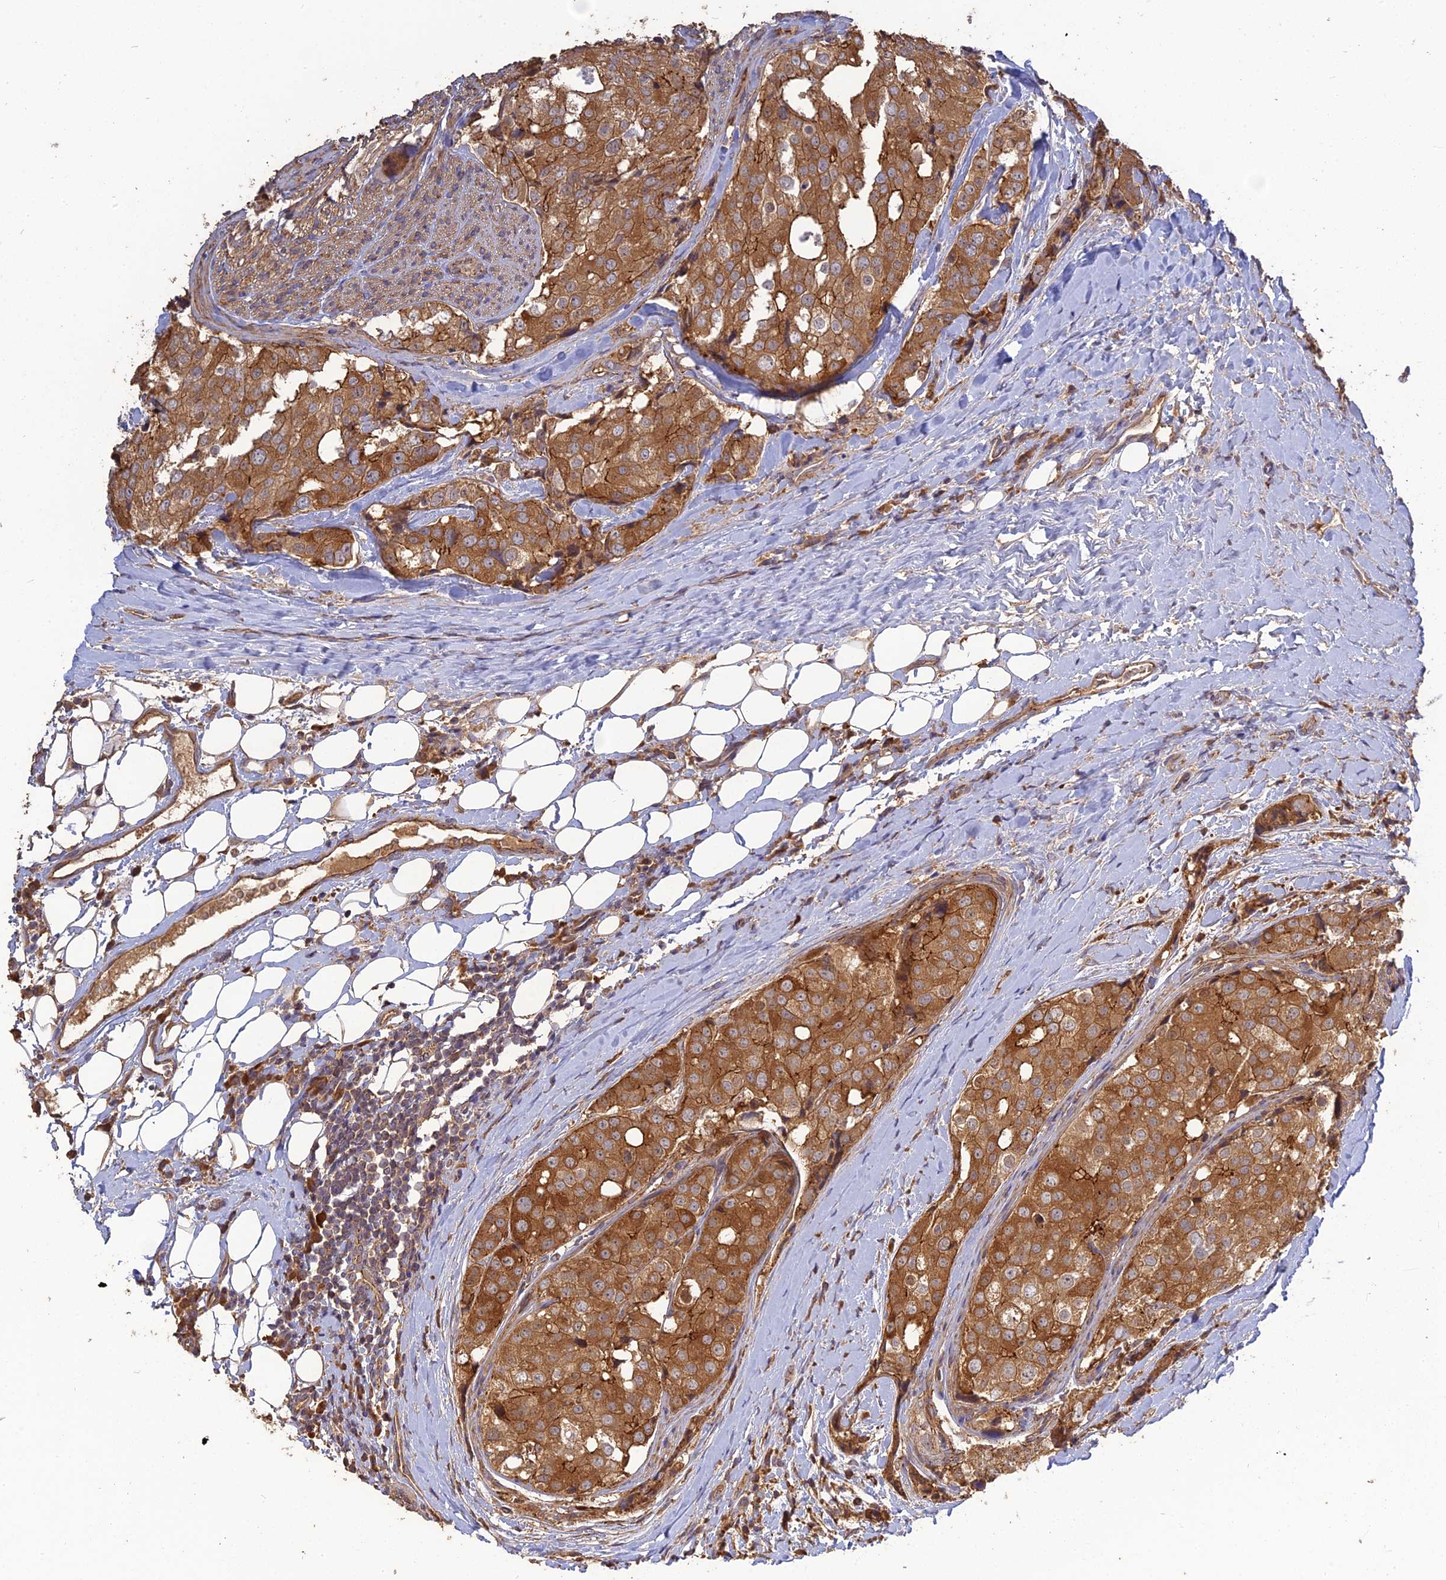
{"staining": {"intensity": "moderate", "quantity": ">75%", "location": "cytoplasmic/membranous"}, "tissue": "prostate cancer", "cell_type": "Tumor cells", "image_type": "cancer", "snomed": [{"axis": "morphology", "description": "Adenocarcinoma, High grade"}, {"axis": "topography", "description": "Prostate"}], "caption": "Tumor cells display medium levels of moderate cytoplasmic/membranous expression in about >75% of cells in human prostate adenocarcinoma (high-grade). Ihc stains the protein of interest in brown and the nuclei are stained blue.", "gene": "ARHGAP40", "patient": {"sex": "male", "age": 49}}